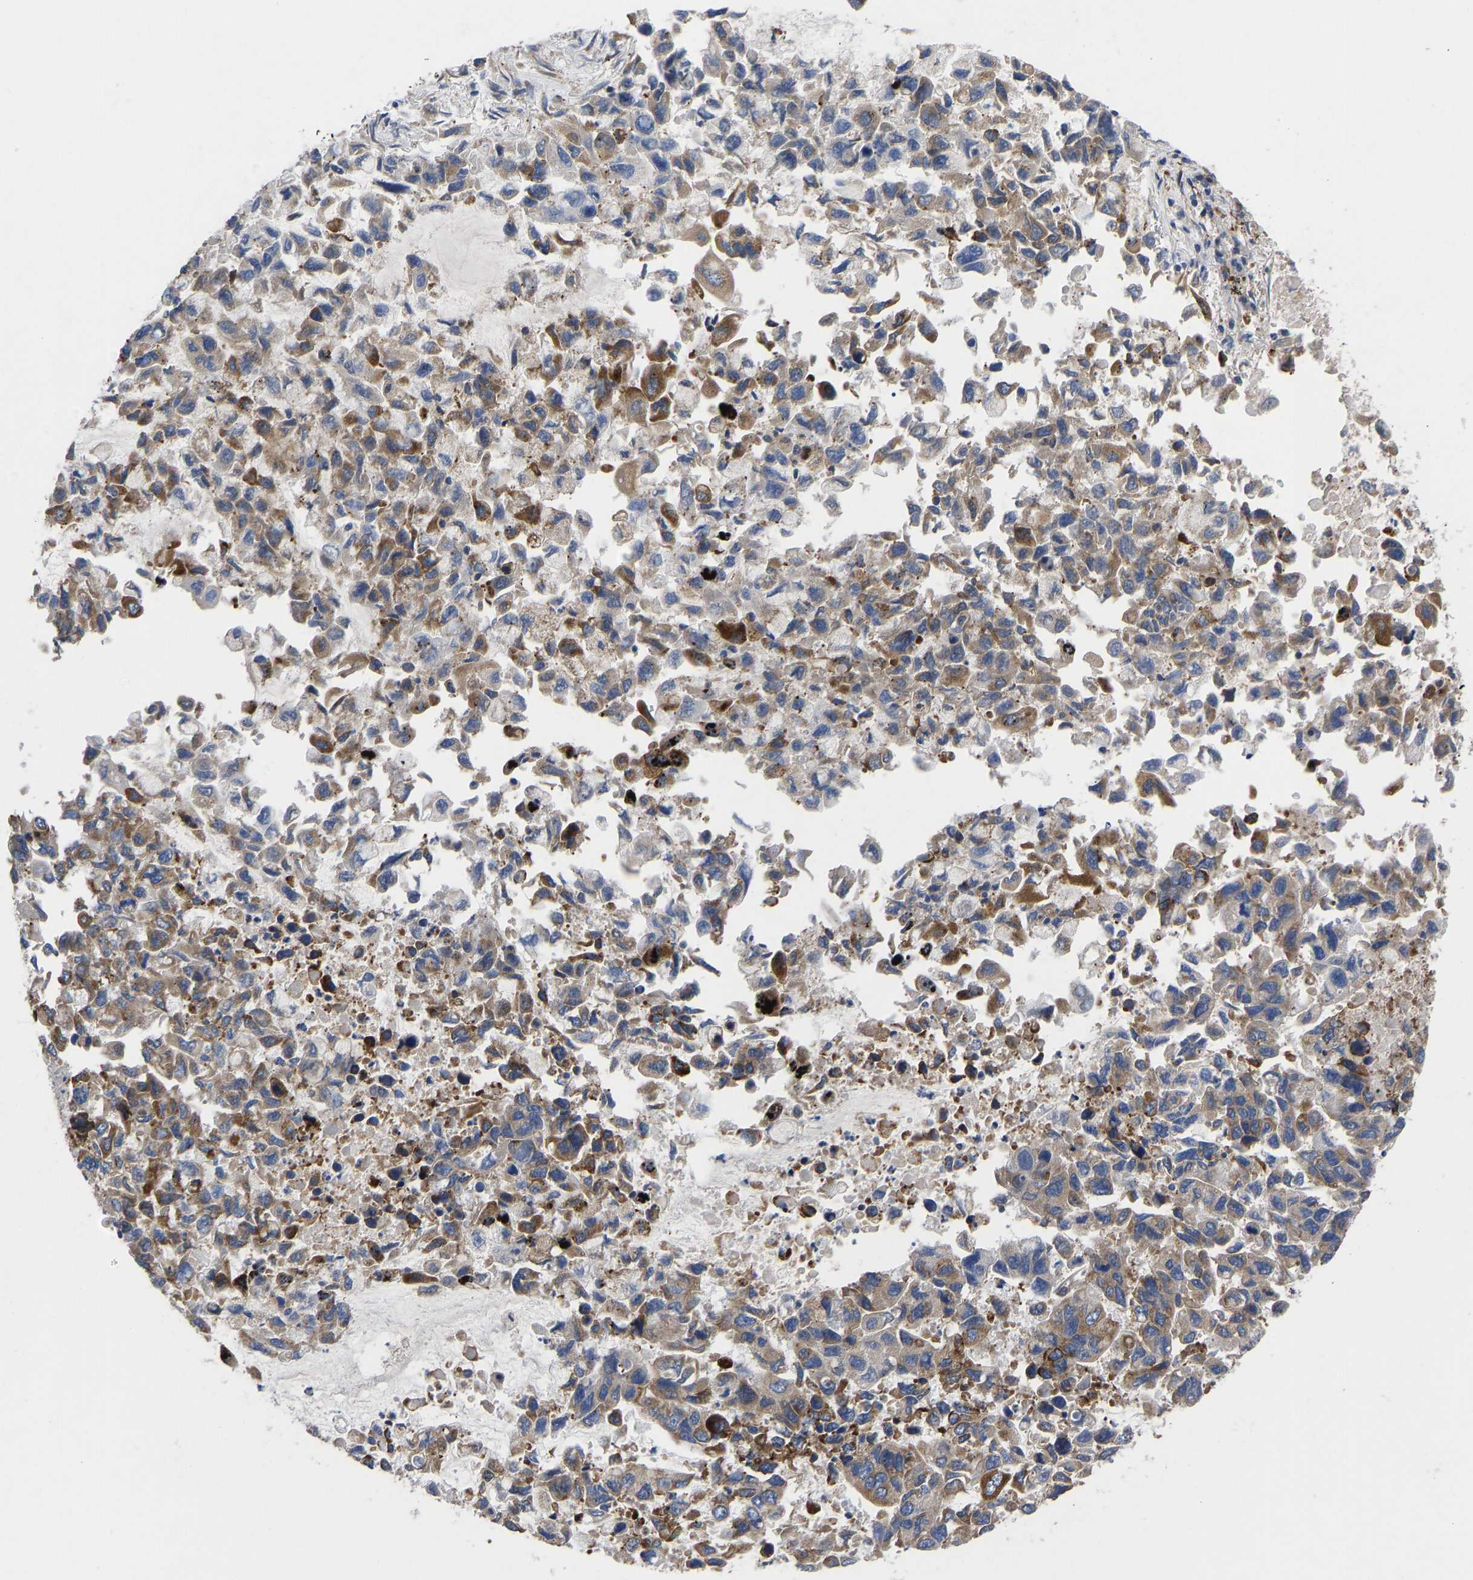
{"staining": {"intensity": "moderate", "quantity": ">75%", "location": "cytoplasmic/membranous"}, "tissue": "lung cancer", "cell_type": "Tumor cells", "image_type": "cancer", "snomed": [{"axis": "morphology", "description": "Adenocarcinoma, NOS"}, {"axis": "topography", "description": "Lung"}], "caption": "Protein analysis of adenocarcinoma (lung) tissue reveals moderate cytoplasmic/membranous expression in approximately >75% of tumor cells.", "gene": "TMEM38B", "patient": {"sex": "male", "age": 64}}